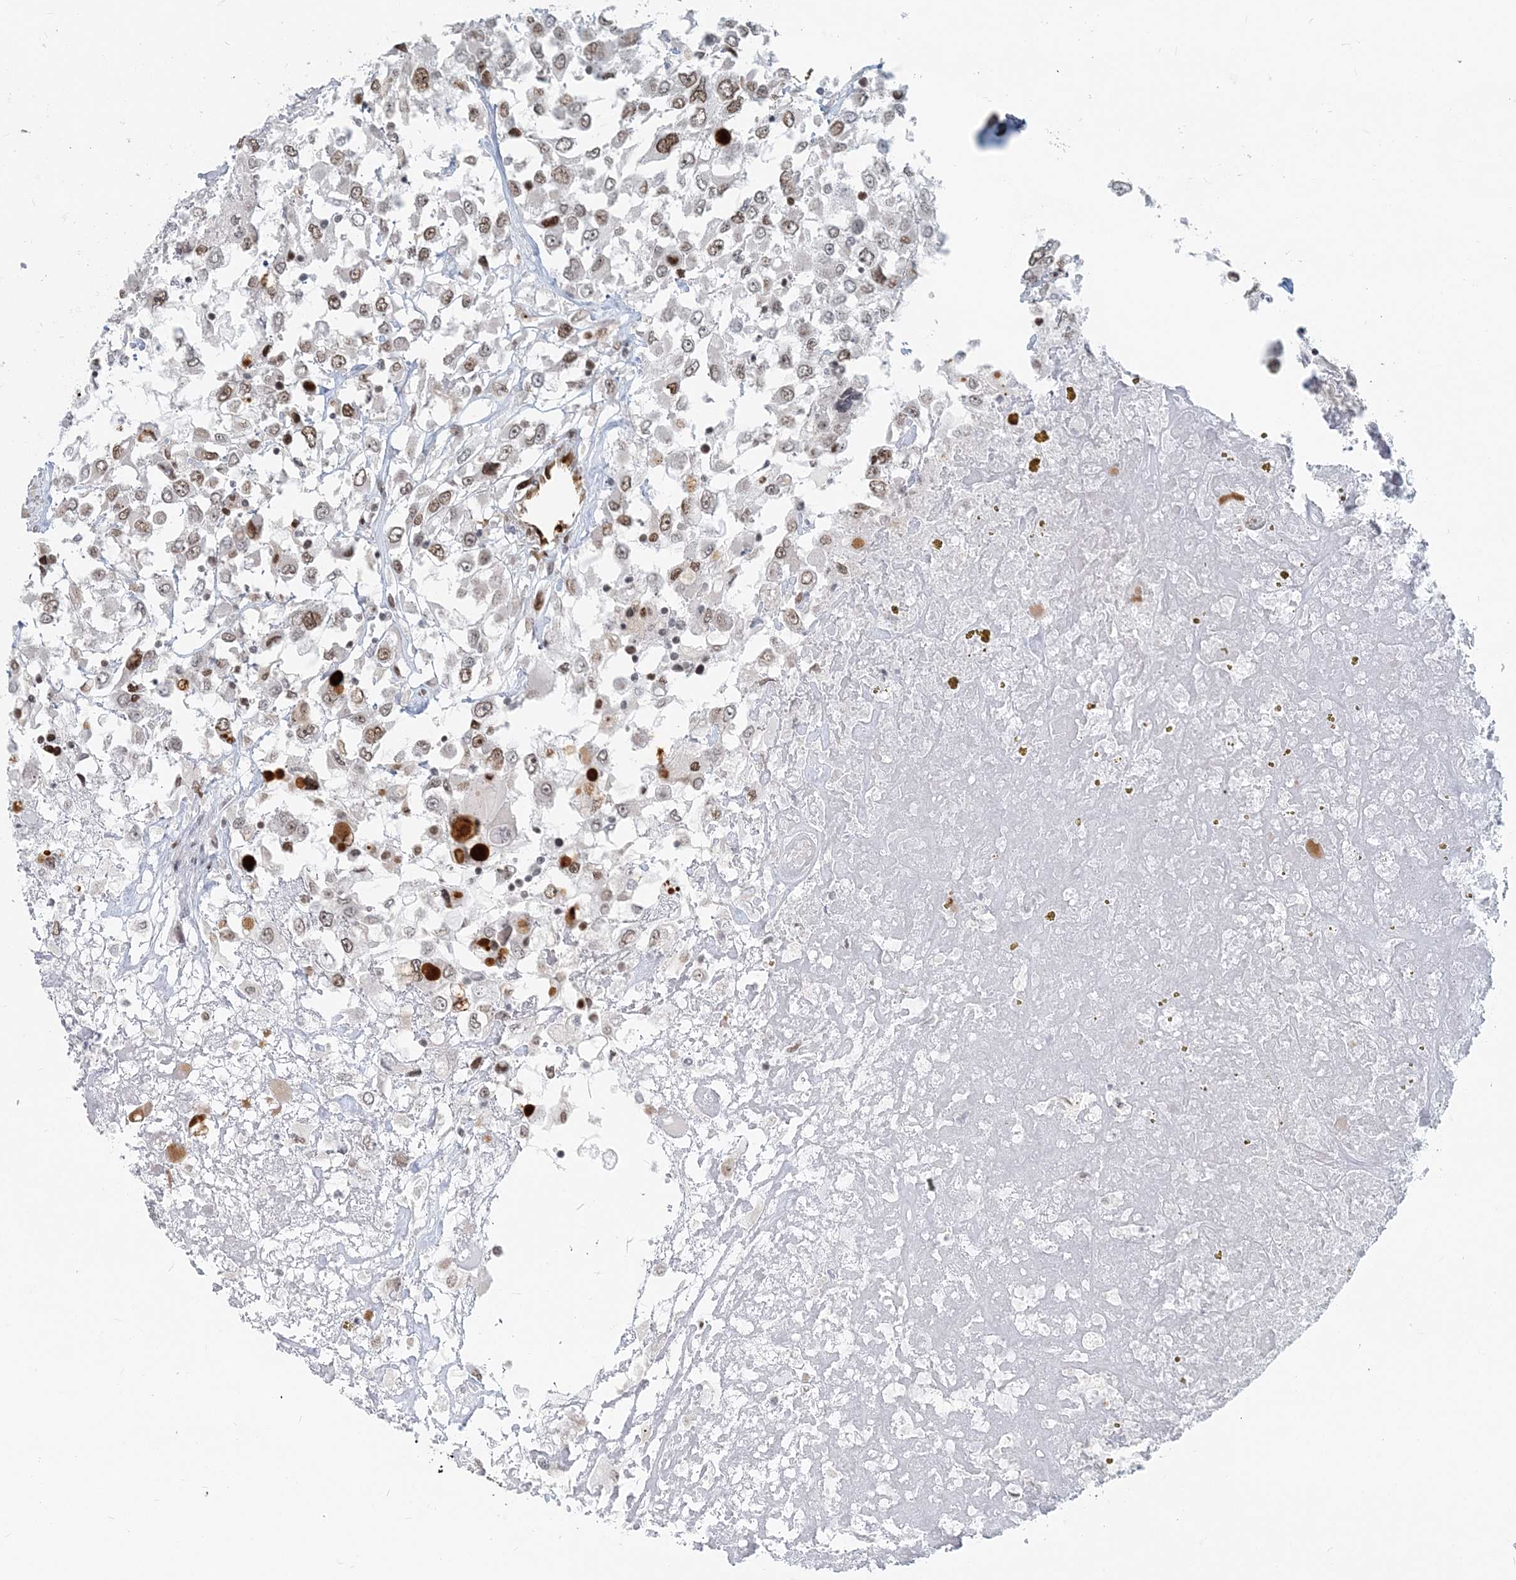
{"staining": {"intensity": "moderate", "quantity": "25%-75%", "location": "nuclear"}, "tissue": "renal cancer", "cell_type": "Tumor cells", "image_type": "cancer", "snomed": [{"axis": "morphology", "description": "Adenocarcinoma, NOS"}, {"axis": "topography", "description": "Kidney"}], "caption": "This is a histology image of immunohistochemistry (IHC) staining of renal adenocarcinoma, which shows moderate staining in the nuclear of tumor cells.", "gene": "BAZ1B", "patient": {"sex": "female", "age": 52}}